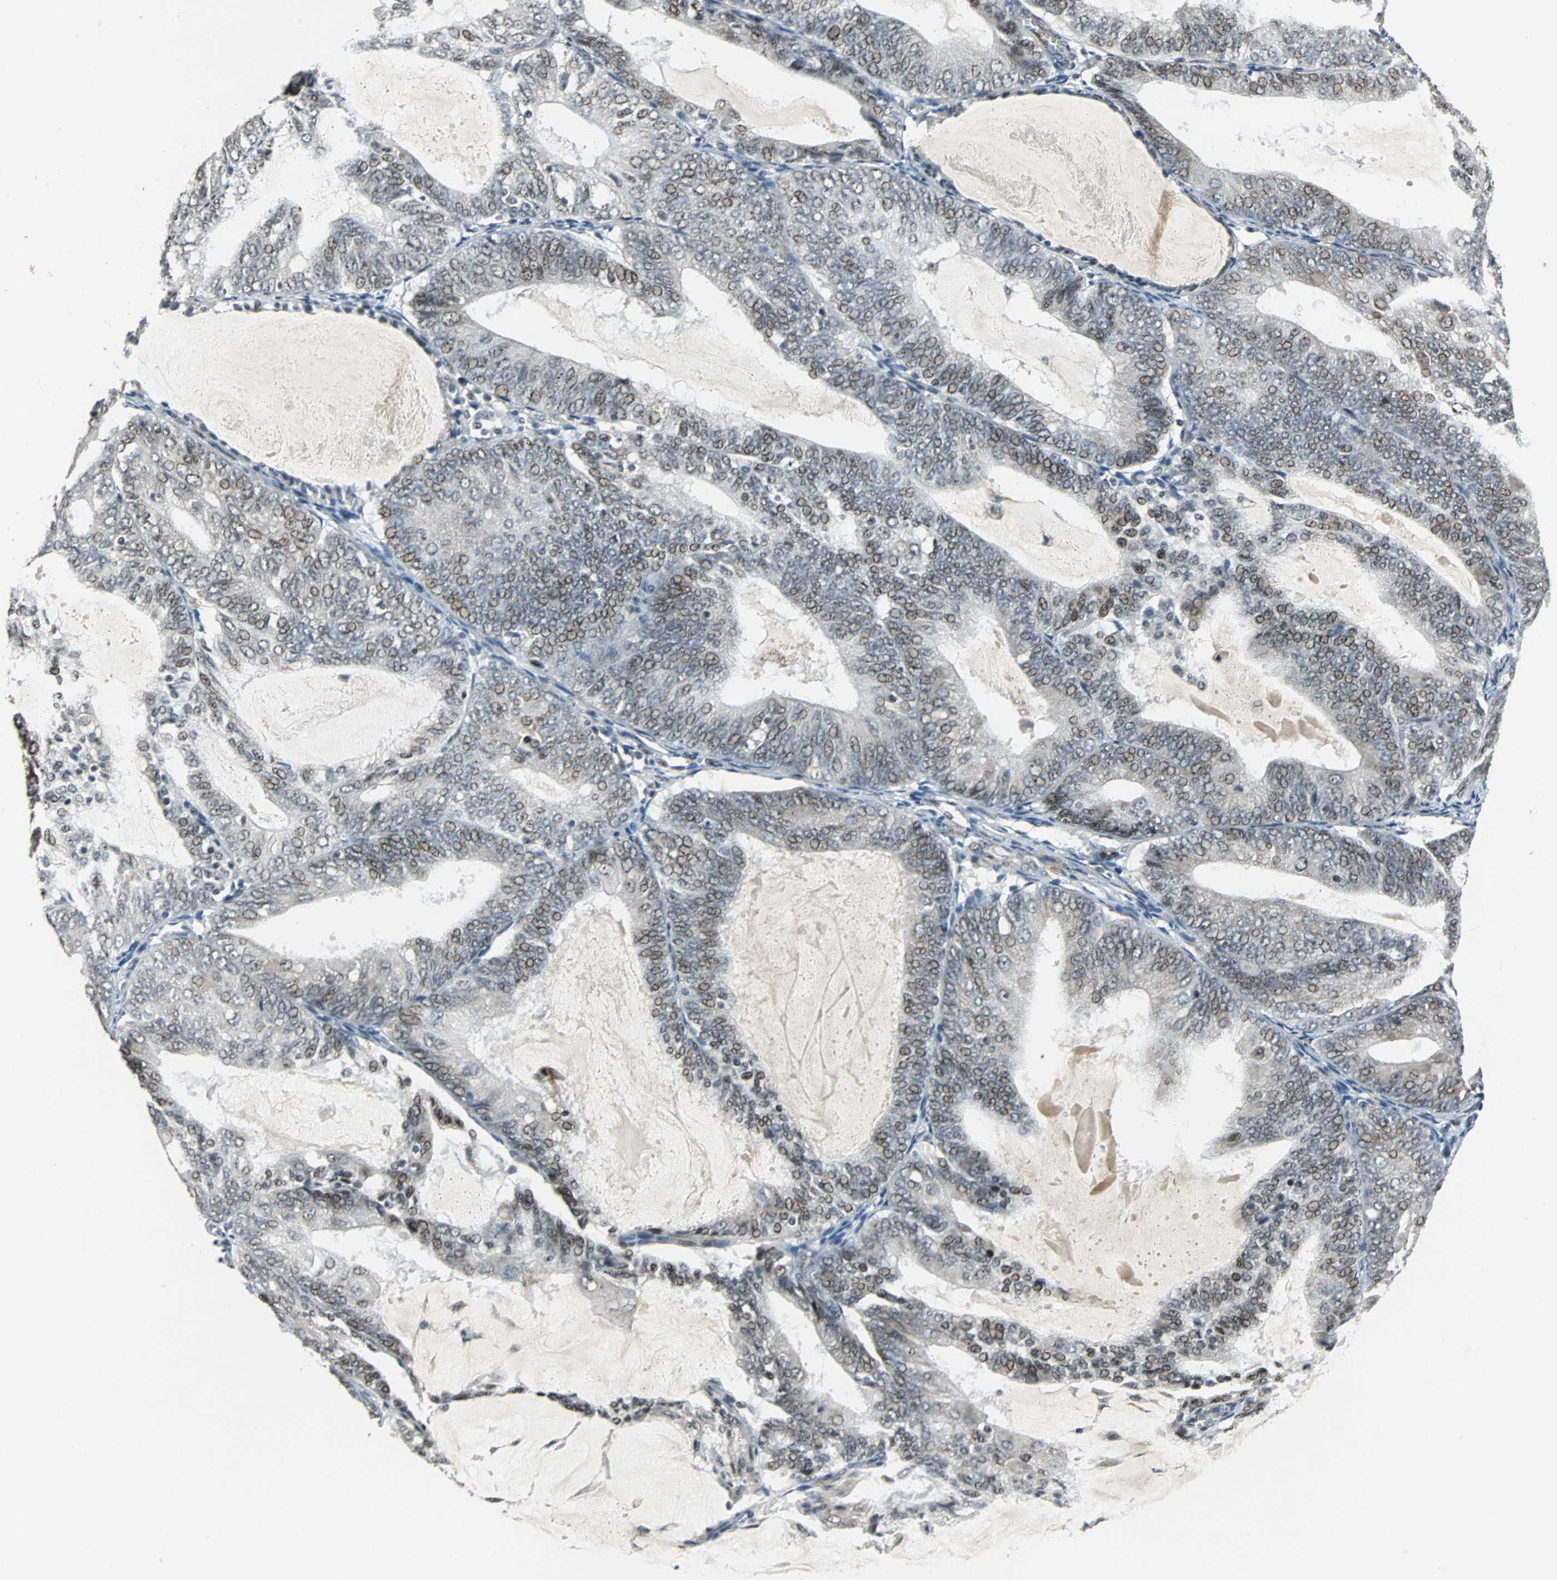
{"staining": {"intensity": "moderate", "quantity": "25%-75%", "location": "nuclear"}, "tissue": "endometrial cancer", "cell_type": "Tumor cells", "image_type": "cancer", "snomed": [{"axis": "morphology", "description": "Adenocarcinoma, NOS"}, {"axis": "topography", "description": "Endometrium"}], "caption": "Protein analysis of adenocarcinoma (endometrial) tissue displays moderate nuclear staining in approximately 25%-75% of tumor cells.", "gene": "MED4", "patient": {"sex": "female", "age": 81}}